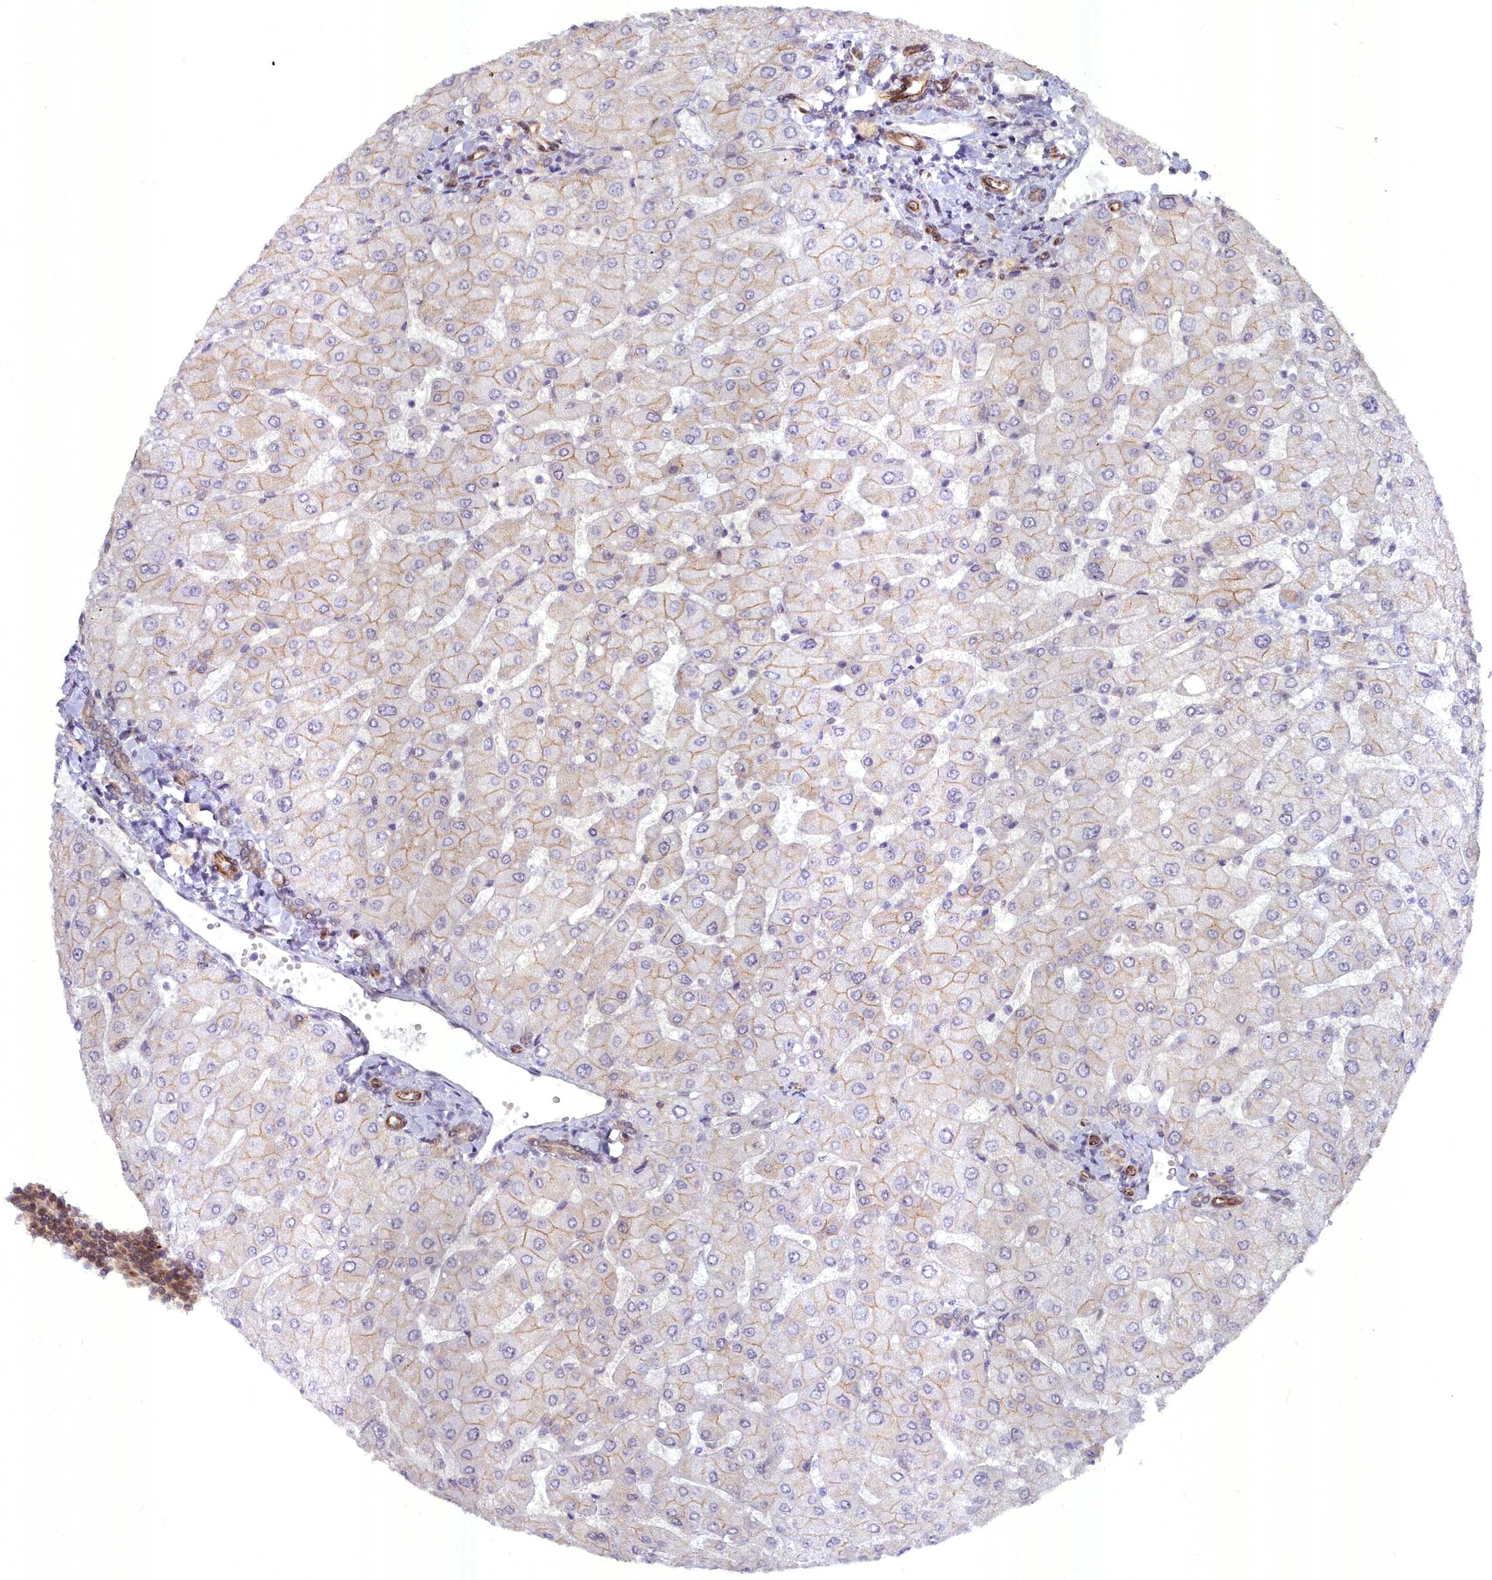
{"staining": {"intensity": "weak", "quantity": ">75%", "location": "cytoplasmic/membranous"}, "tissue": "liver", "cell_type": "Cholangiocytes", "image_type": "normal", "snomed": [{"axis": "morphology", "description": "Normal tissue, NOS"}, {"axis": "topography", "description": "Liver"}], "caption": "A brown stain labels weak cytoplasmic/membranous positivity of a protein in cholangiocytes of unremarkable liver.", "gene": "YJU2", "patient": {"sex": "male", "age": 55}}